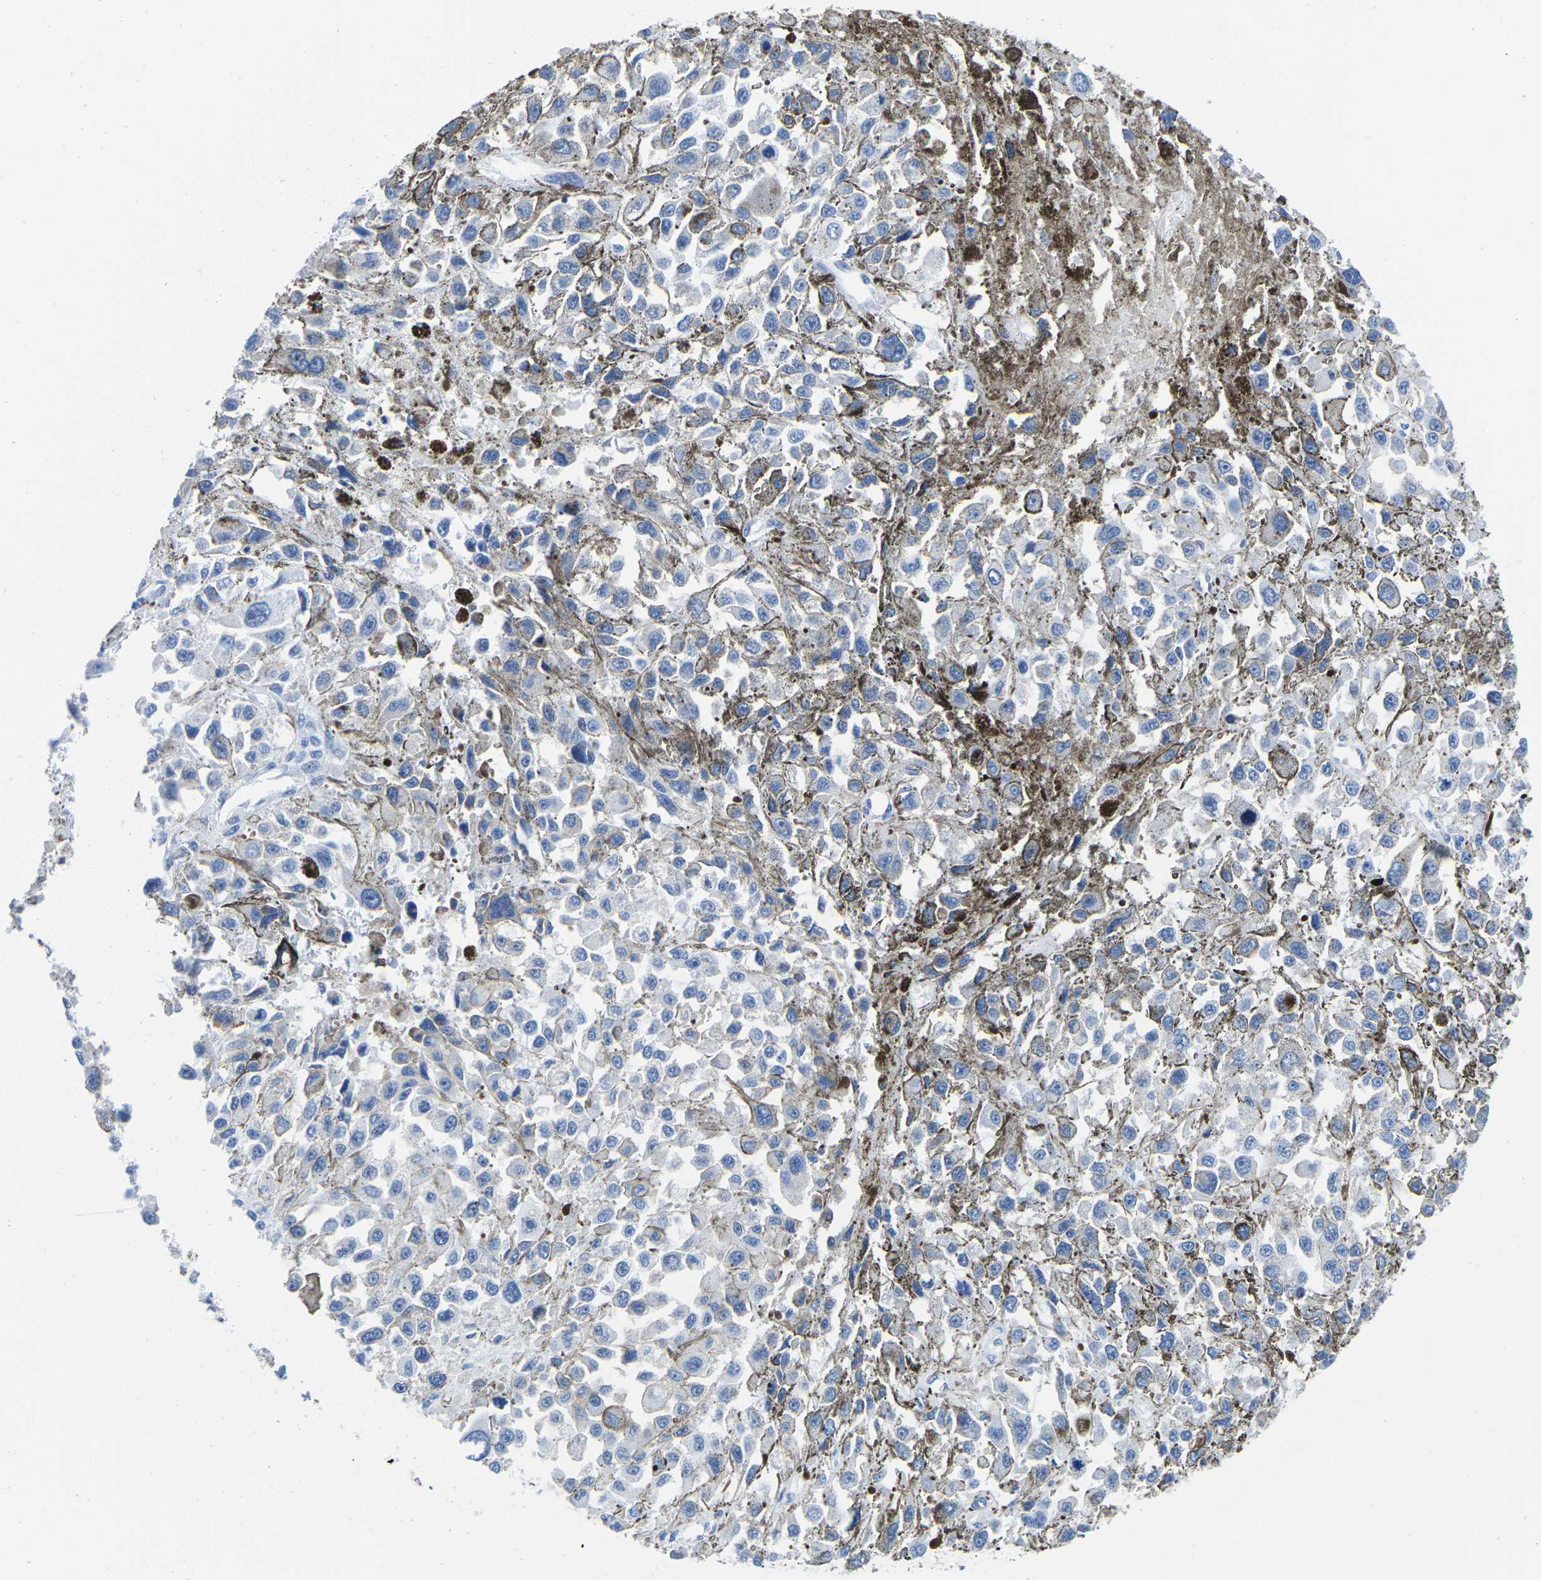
{"staining": {"intensity": "negative", "quantity": "none", "location": "none"}, "tissue": "melanoma", "cell_type": "Tumor cells", "image_type": "cancer", "snomed": [{"axis": "morphology", "description": "Malignant melanoma, Metastatic site"}, {"axis": "topography", "description": "Lymph node"}], "caption": "Immunohistochemistry (IHC) of malignant melanoma (metastatic site) shows no staining in tumor cells.", "gene": "CYP1A2", "patient": {"sex": "male", "age": 59}}